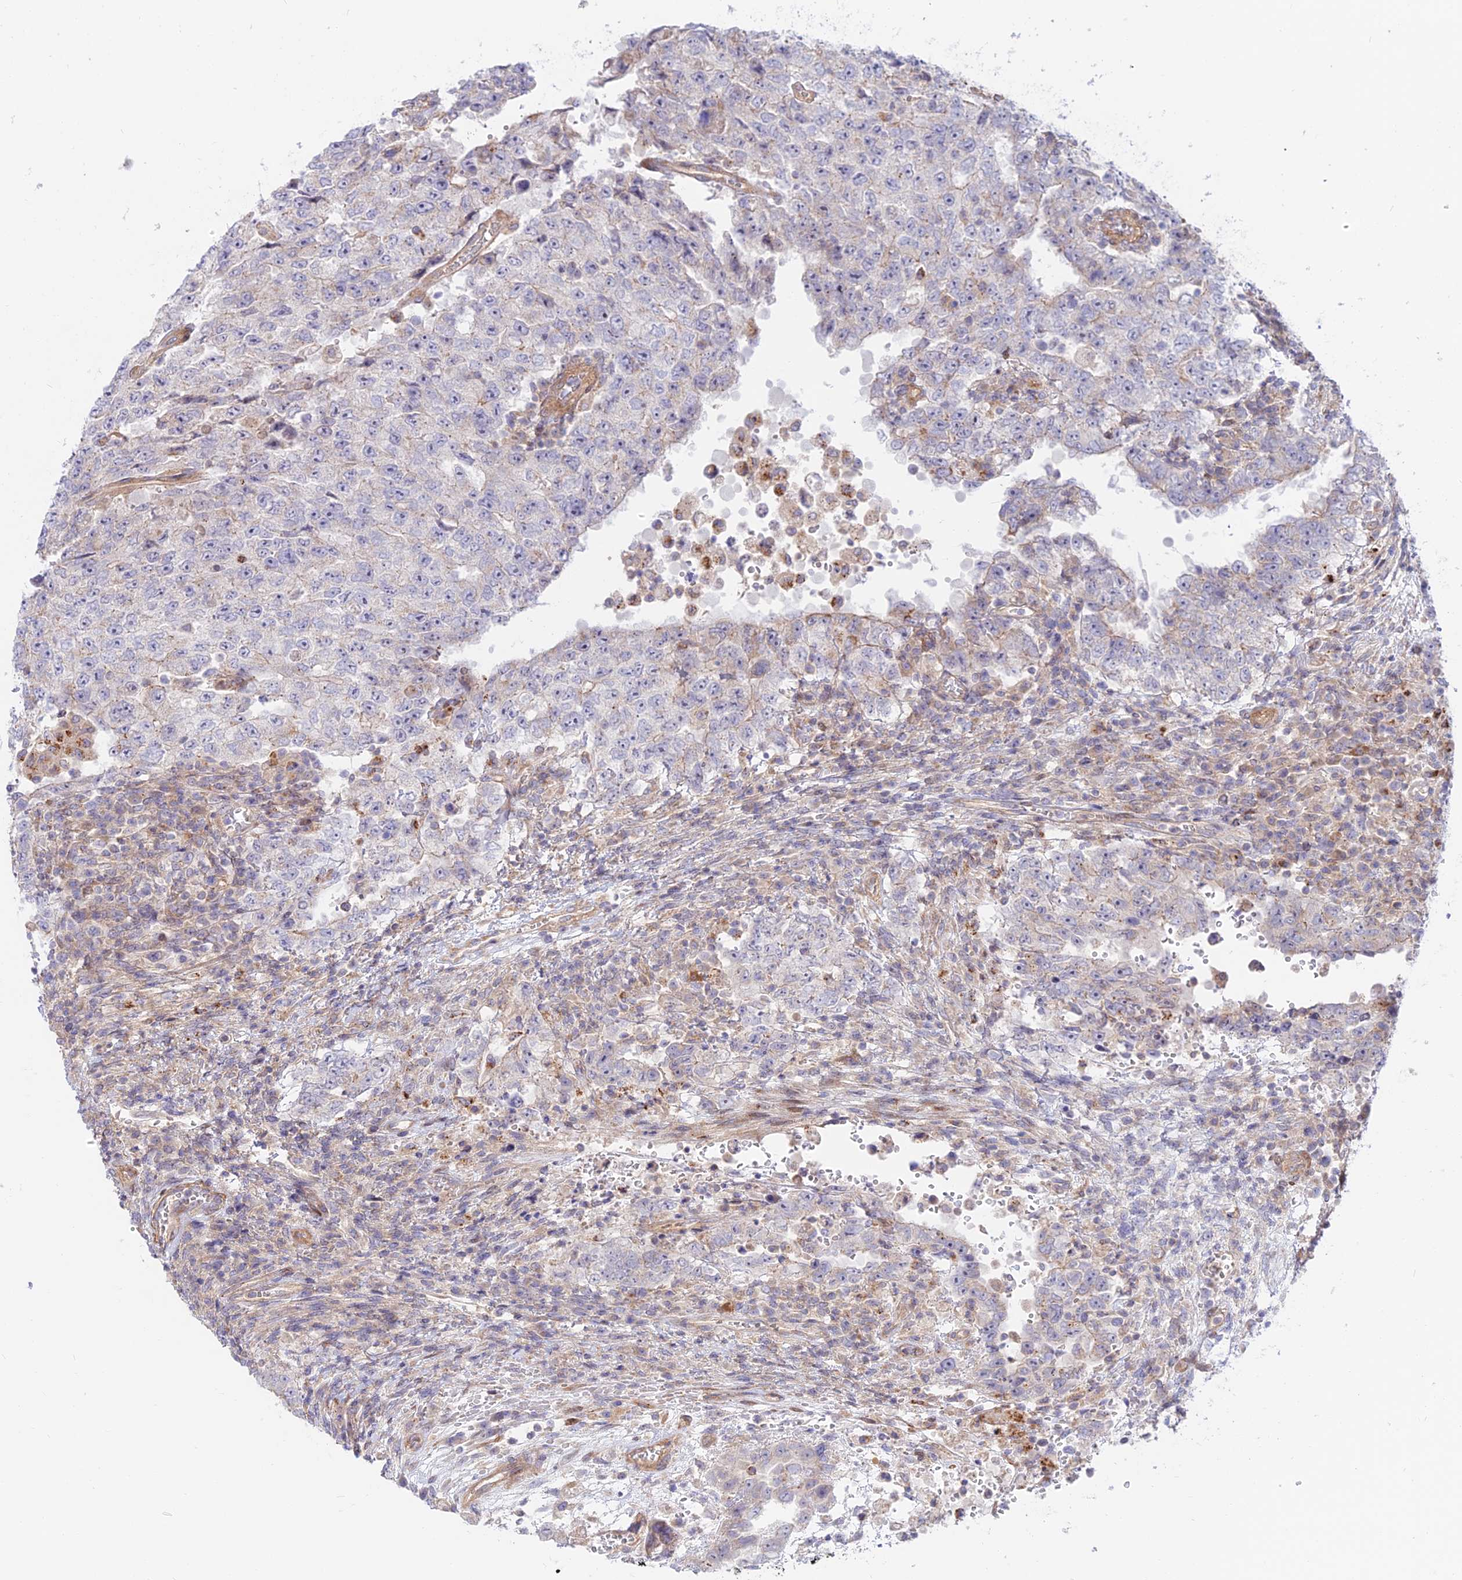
{"staining": {"intensity": "negative", "quantity": "none", "location": "none"}, "tissue": "testis cancer", "cell_type": "Tumor cells", "image_type": "cancer", "snomed": [{"axis": "morphology", "description": "Carcinoma, Embryonal, NOS"}, {"axis": "topography", "description": "Testis"}], "caption": "Photomicrograph shows no significant protein expression in tumor cells of testis cancer (embryonal carcinoma). (Brightfield microscopy of DAB (3,3'-diaminobenzidine) IHC at high magnification).", "gene": "KCNAB1", "patient": {"sex": "male", "age": 26}}